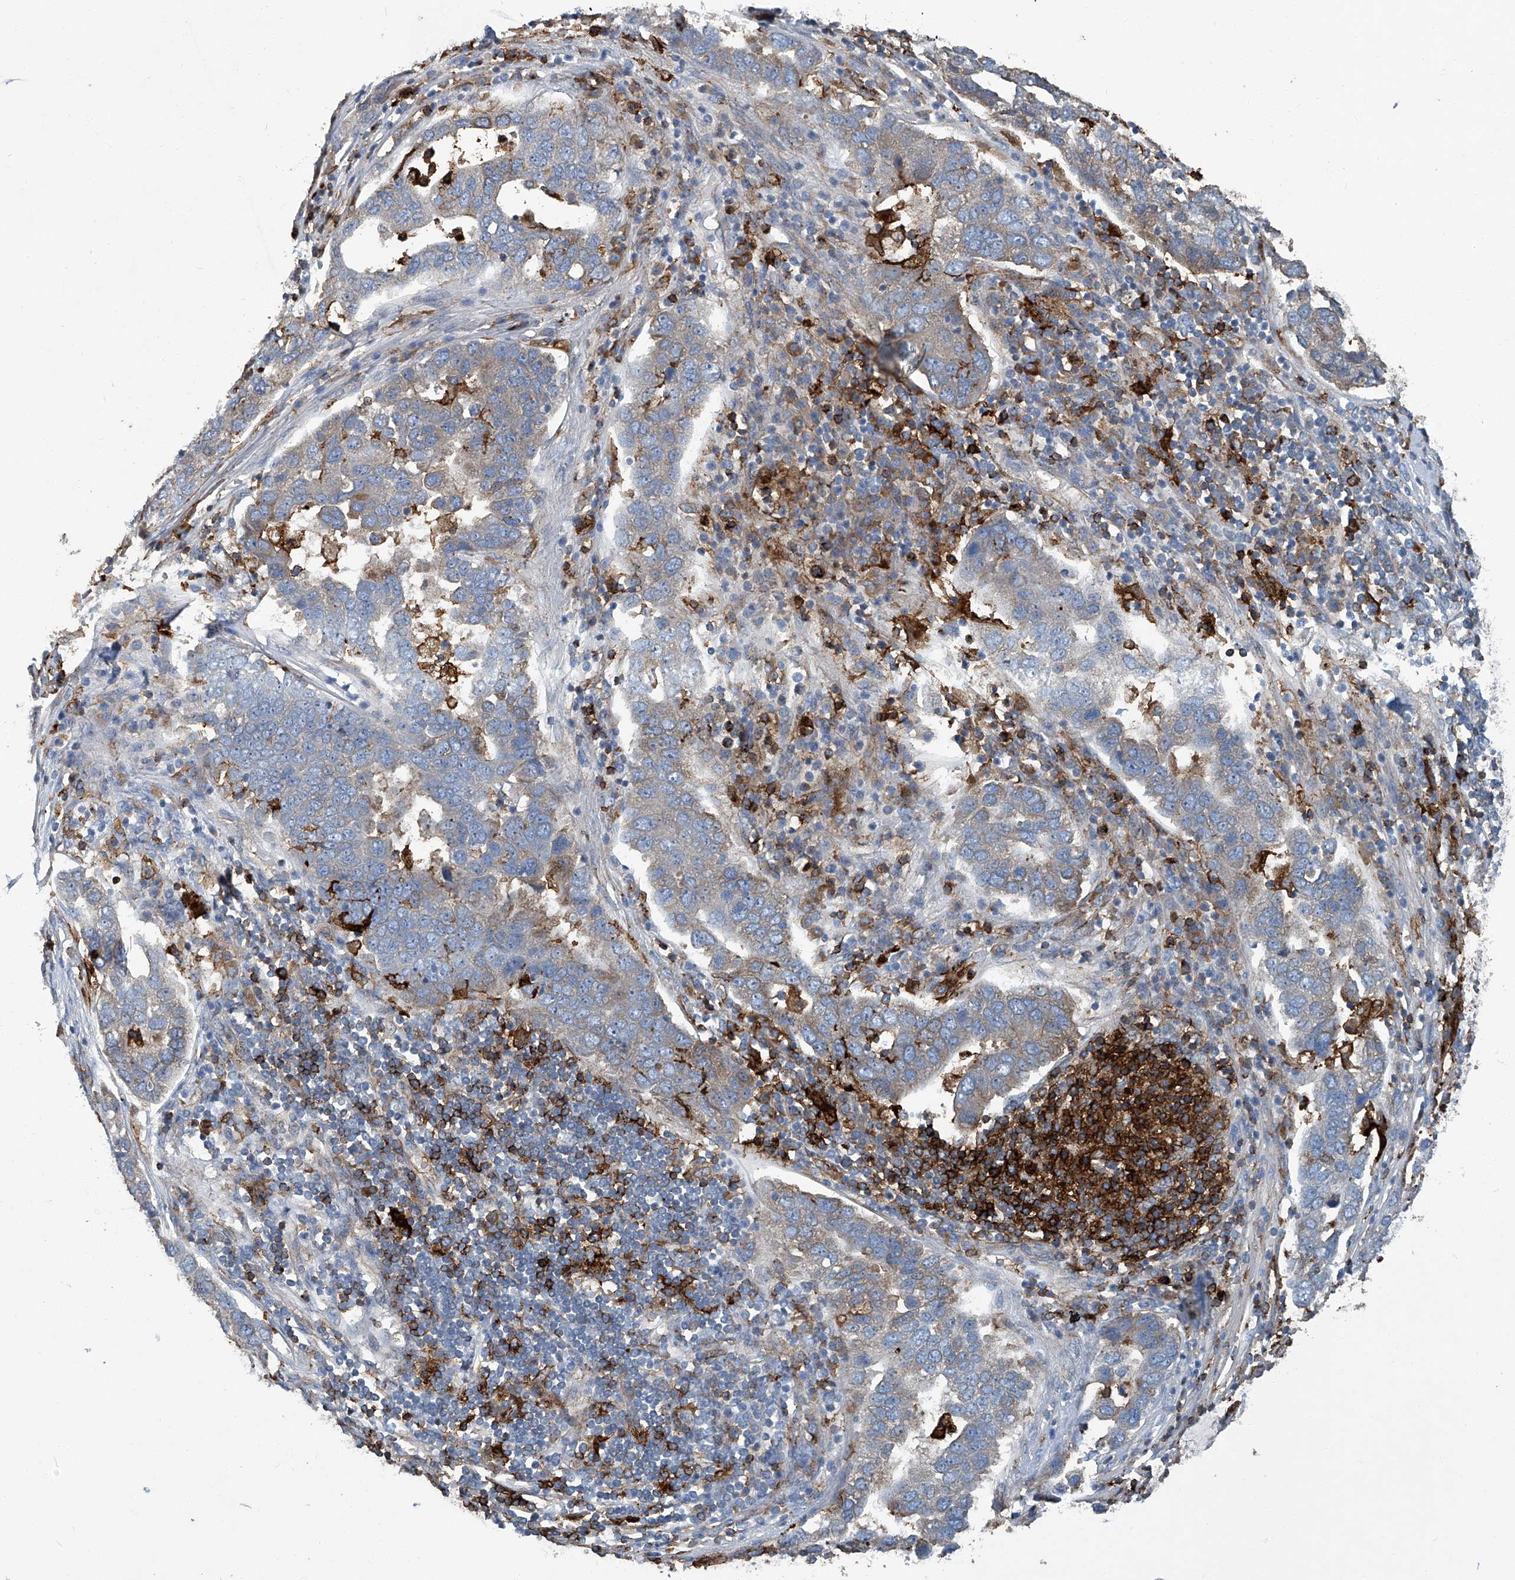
{"staining": {"intensity": "negative", "quantity": "none", "location": "none"}, "tissue": "pancreatic cancer", "cell_type": "Tumor cells", "image_type": "cancer", "snomed": [{"axis": "morphology", "description": "Adenocarcinoma, NOS"}, {"axis": "topography", "description": "Pancreas"}], "caption": "This is an IHC image of pancreatic cancer (adenocarcinoma). There is no staining in tumor cells.", "gene": "FAM167A", "patient": {"sex": "female", "age": 61}}